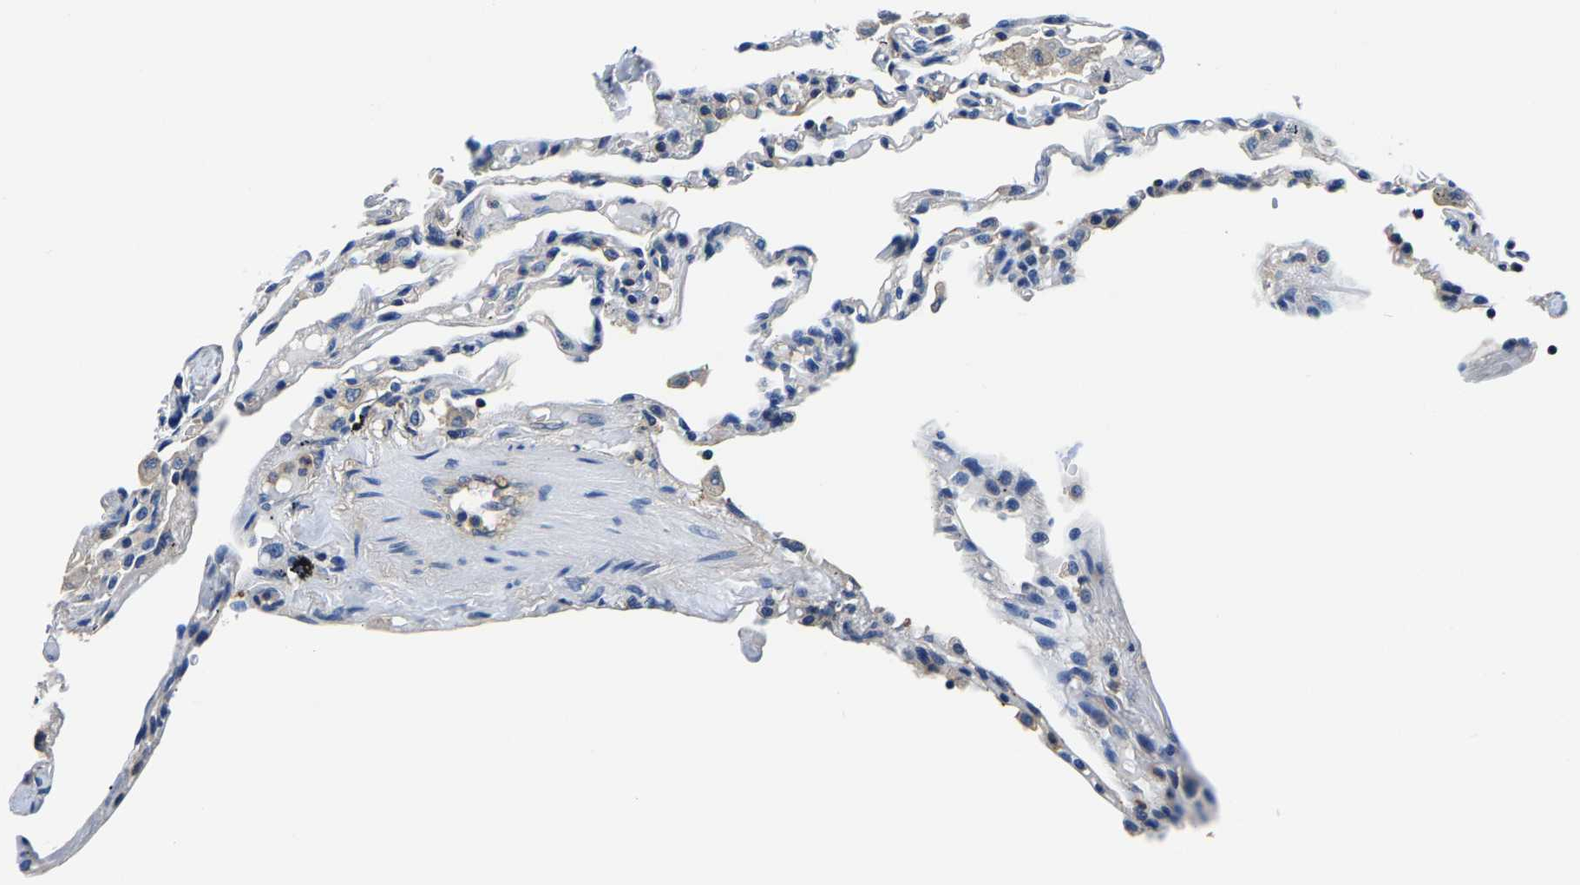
{"staining": {"intensity": "negative", "quantity": "none", "location": "none"}, "tissue": "lung", "cell_type": "Alveolar cells", "image_type": "normal", "snomed": [{"axis": "morphology", "description": "Normal tissue, NOS"}, {"axis": "topography", "description": "Lung"}], "caption": "Immunohistochemistry image of unremarkable human lung stained for a protein (brown), which shows no staining in alveolar cells.", "gene": "ALDOB", "patient": {"sex": "male", "age": 59}}